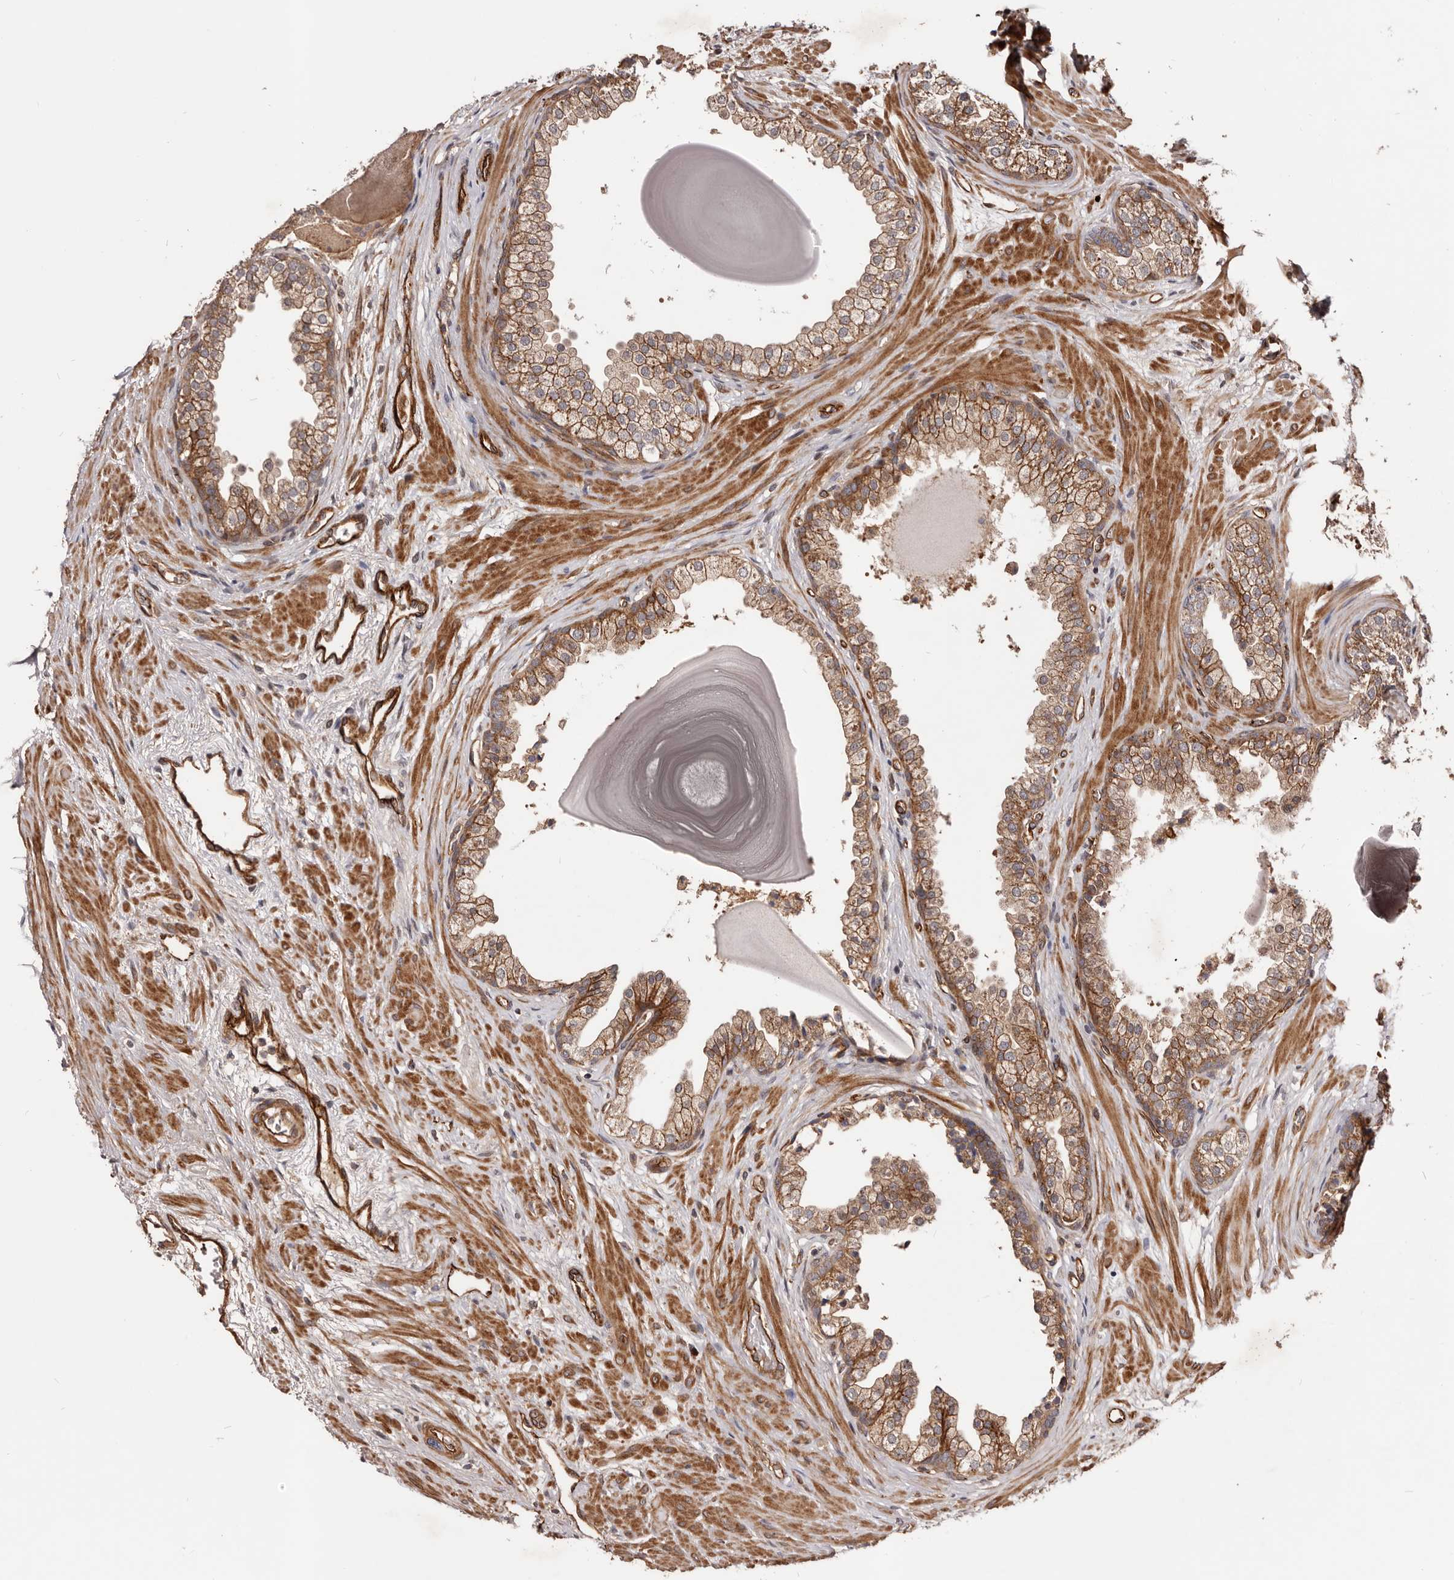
{"staining": {"intensity": "moderate", "quantity": ">75%", "location": "cytoplasmic/membranous"}, "tissue": "prostate", "cell_type": "Glandular cells", "image_type": "normal", "snomed": [{"axis": "morphology", "description": "Normal tissue, NOS"}, {"axis": "topography", "description": "Prostate"}], "caption": "Glandular cells reveal medium levels of moderate cytoplasmic/membranous staining in approximately >75% of cells in benign prostate.", "gene": "GTPBP1", "patient": {"sex": "male", "age": 48}}